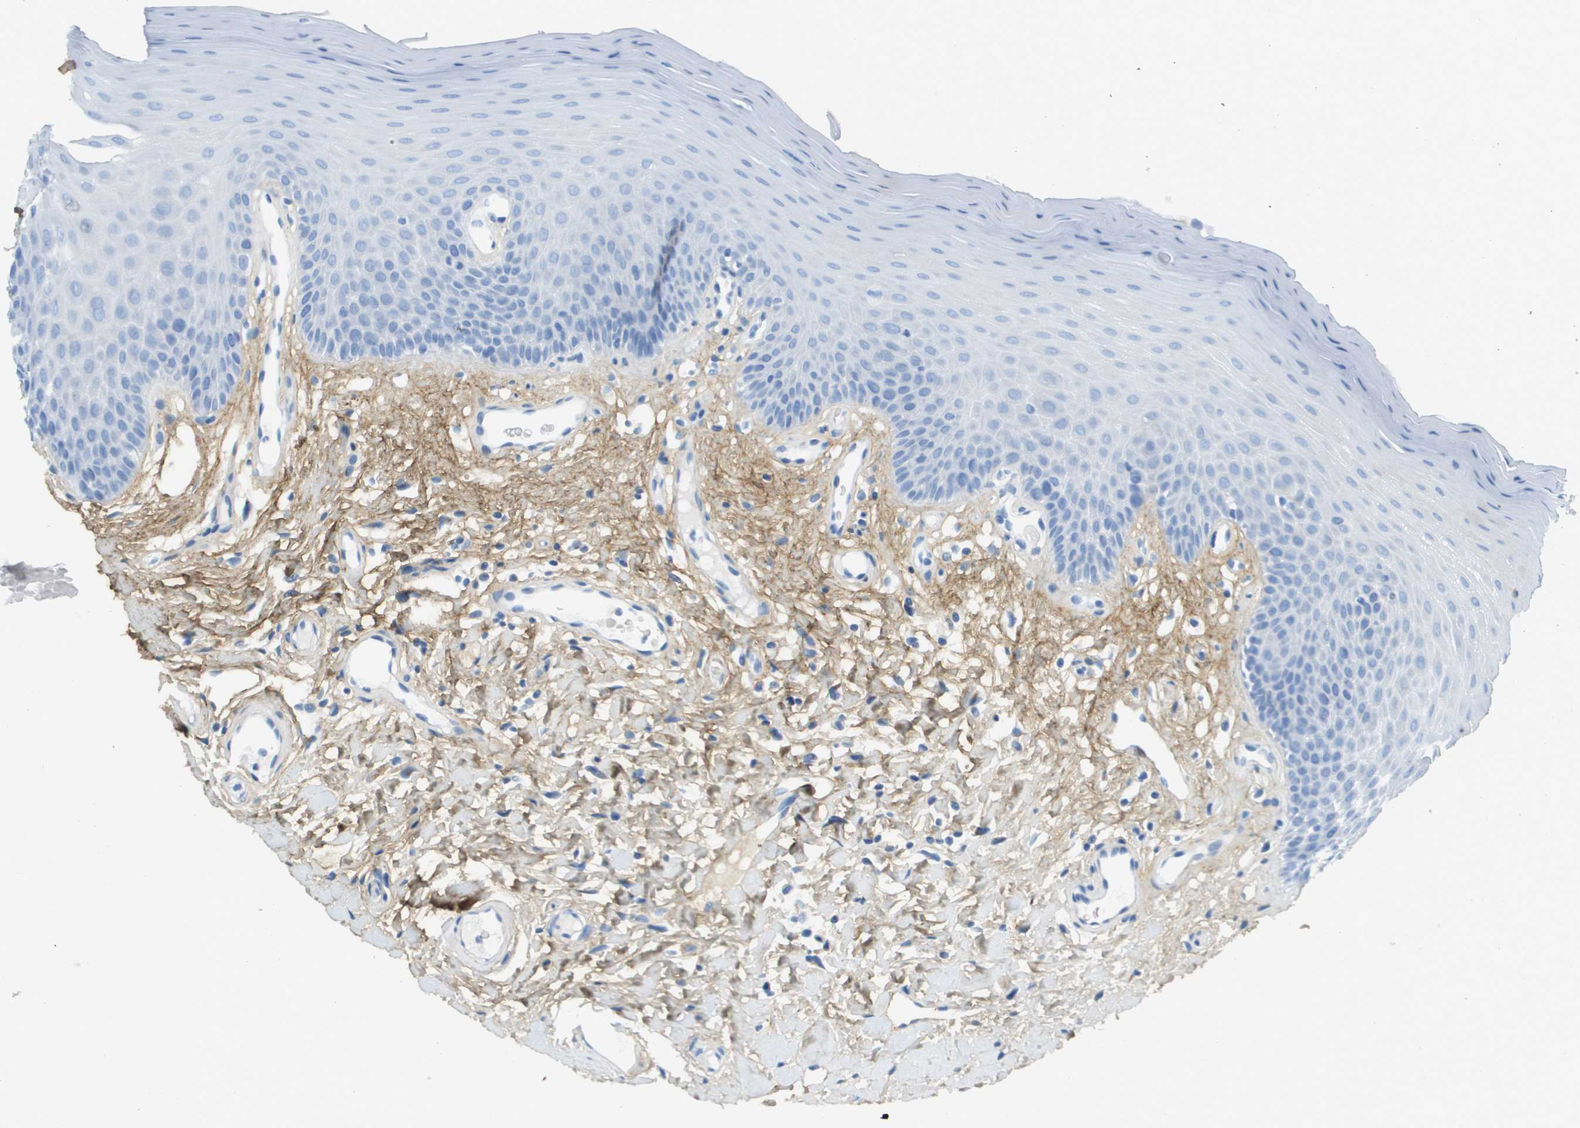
{"staining": {"intensity": "negative", "quantity": "none", "location": "none"}, "tissue": "oral mucosa", "cell_type": "Squamous epithelial cells", "image_type": "normal", "snomed": [{"axis": "morphology", "description": "Normal tissue, NOS"}, {"axis": "morphology", "description": "Squamous cell carcinoma, NOS"}, {"axis": "topography", "description": "Skeletal muscle"}, {"axis": "topography", "description": "Adipose tissue"}, {"axis": "topography", "description": "Vascular tissue"}, {"axis": "topography", "description": "Oral tissue"}, {"axis": "topography", "description": "Peripheral nerve tissue"}, {"axis": "topography", "description": "Head-Neck"}], "caption": "Image shows no significant protein expression in squamous epithelial cells of unremarkable oral mucosa. Nuclei are stained in blue.", "gene": "DCN", "patient": {"sex": "male", "age": 71}}